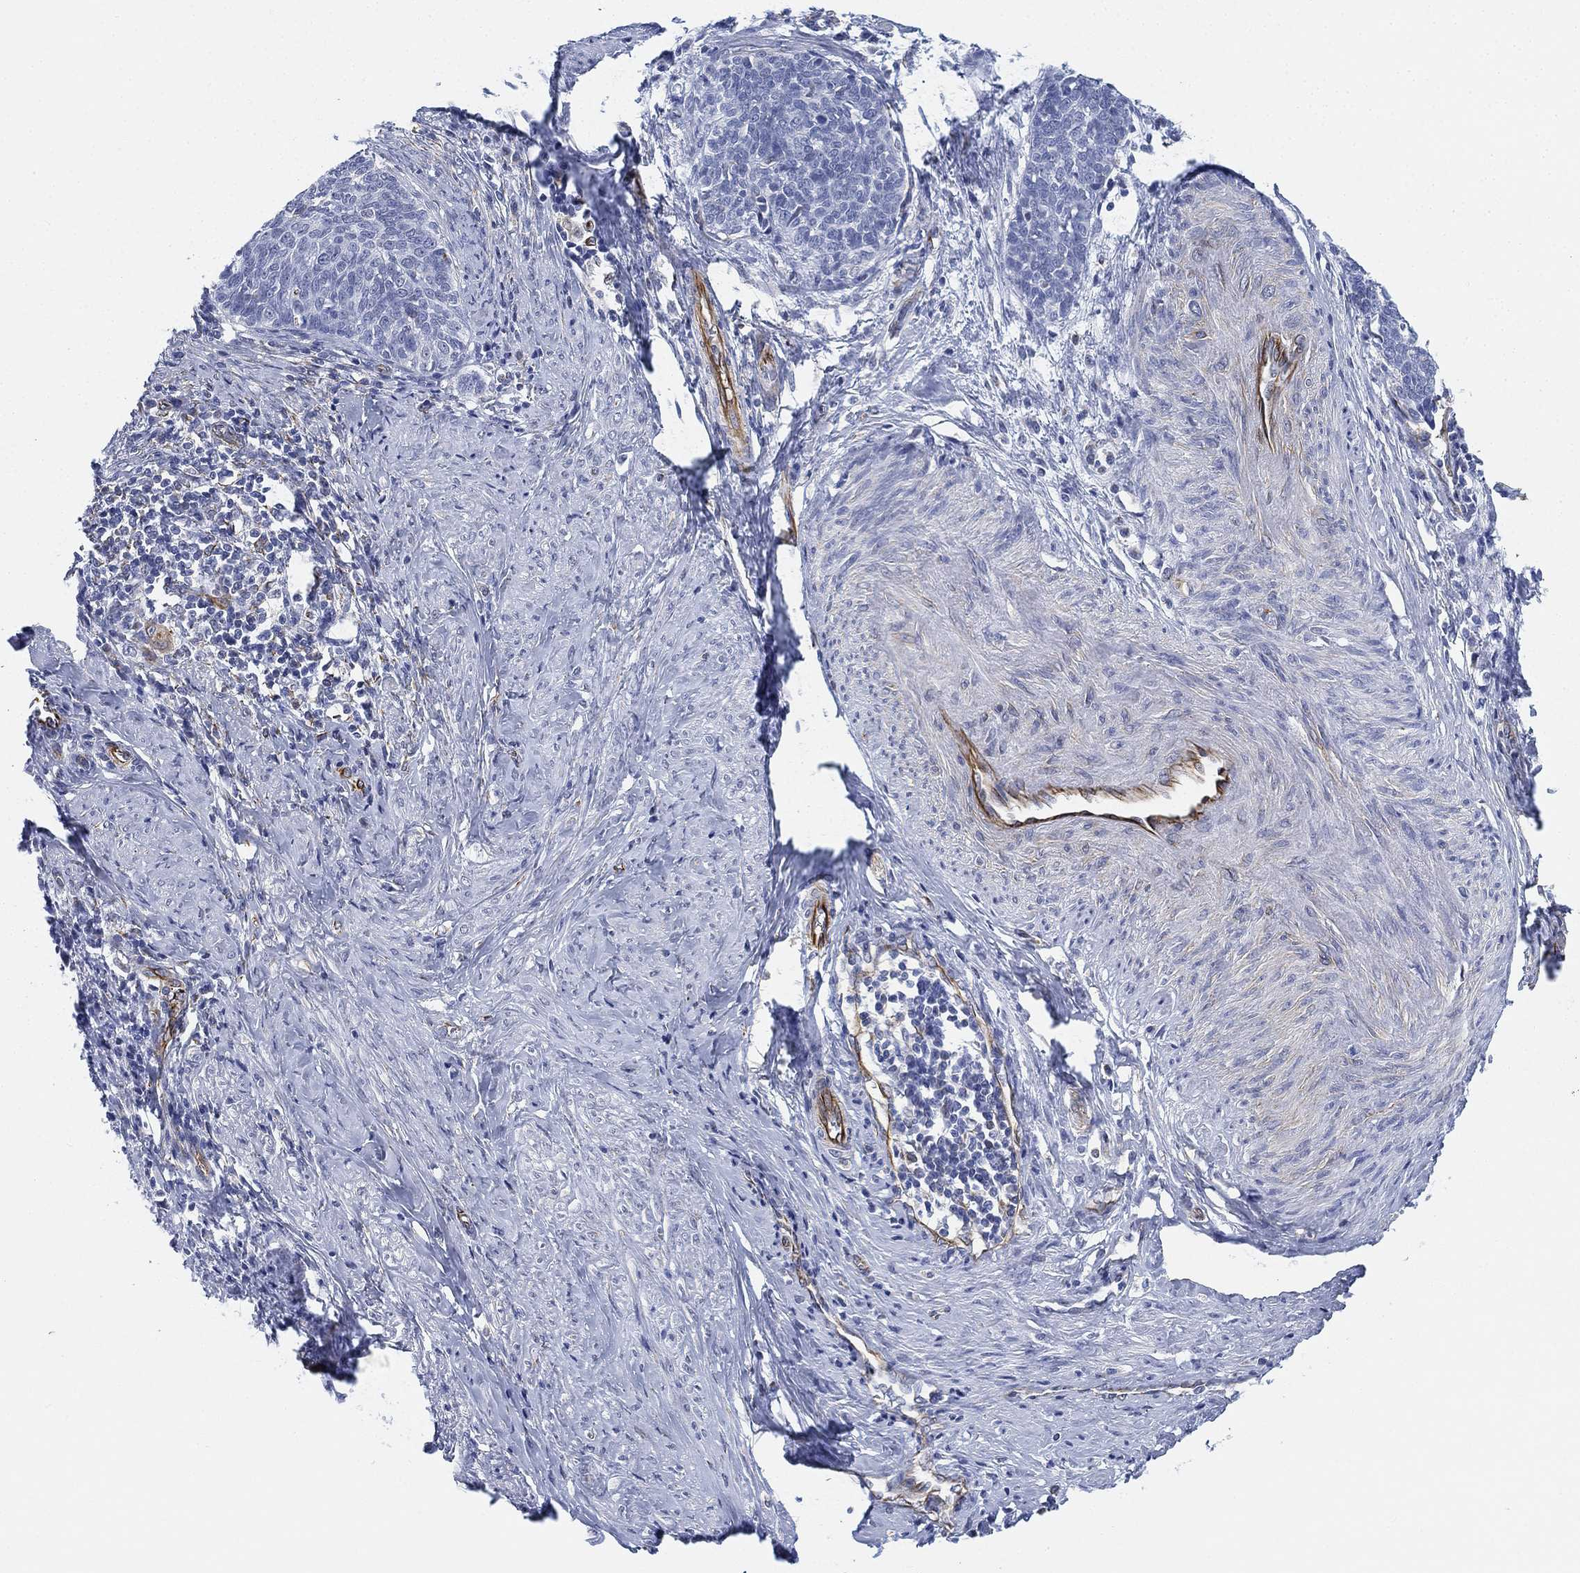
{"staining": {"intensity": "negative", "quantity": "none", "location": "none"}, "tissue": "cervical cancer", "cell_type": "Tumor cells", "image_type": "cancer", "snomed": [{"axis": "morphology", "description": "Normal tissue, NOS"}, {"axis": "morphology", "description": "Squamous cell carcinoma, NOS"}, {"axis": "topography", "description": "Cervix"}], "caption": "The photomicrograph reveals no significant positivity in tumor cells of cervical cancer (squamous cell carcinoma).", "gene": "PSKH2", "patient": {"sex": "female", "age": 39}}